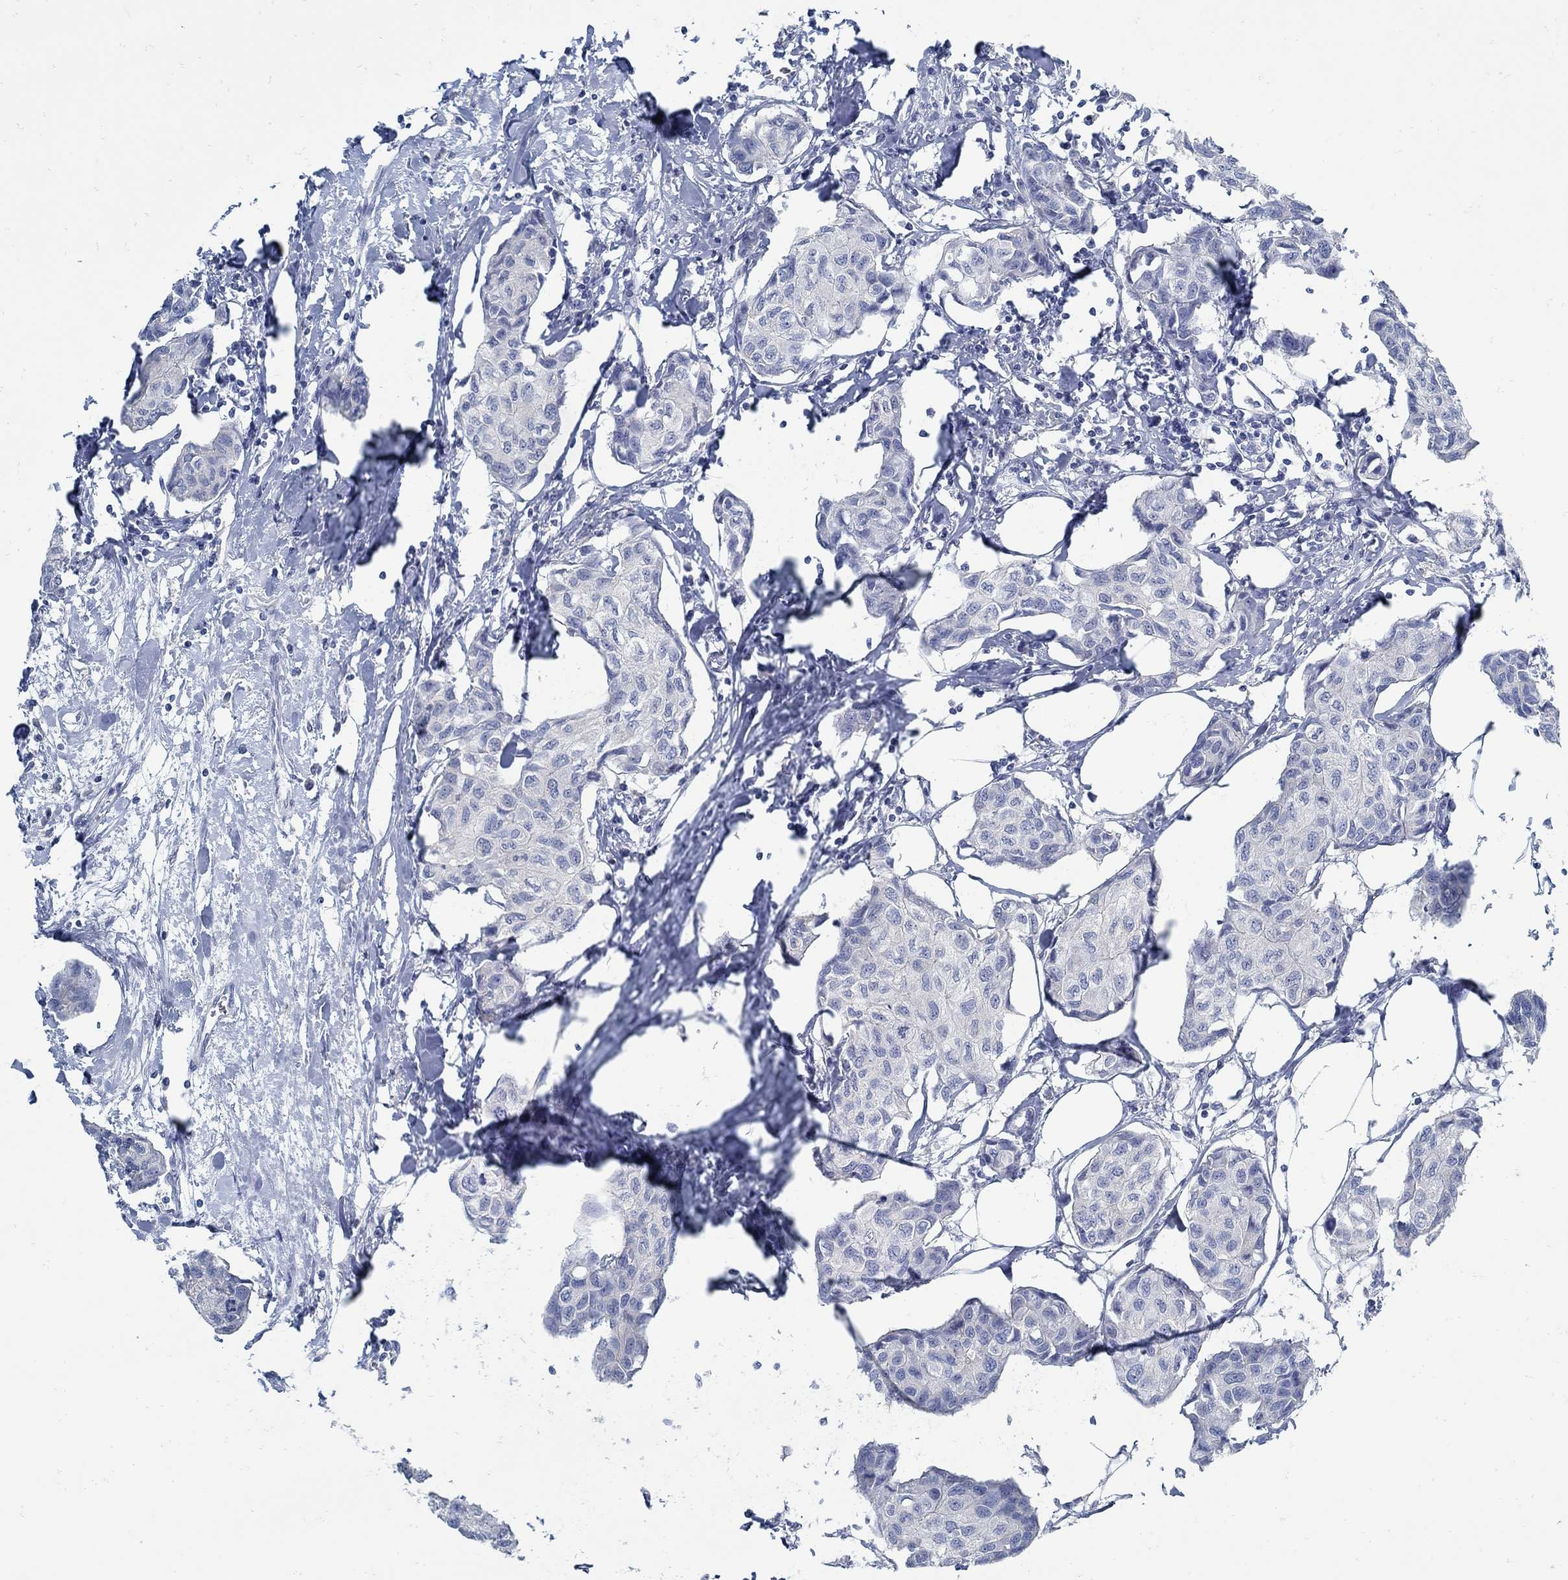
{"staining": {"intensity": "negative", "quantity": "none", "location": "none"}, "tissue": "breast cancer", "cell_type": "Tumor cells", "image_type": "cancer", "snomed": [{"axis": "morphology", "description": "Duct carcinoma"}, {"axis": "topography", "description": "Breast"}], "caption": "Immunohistochemistry (IHC) of breast cancer (invasive ductal carcinoma) displays no staining in tumor cells.", "gene": "ZFAND4", "patient": {"sex": "female", "age": 80}}